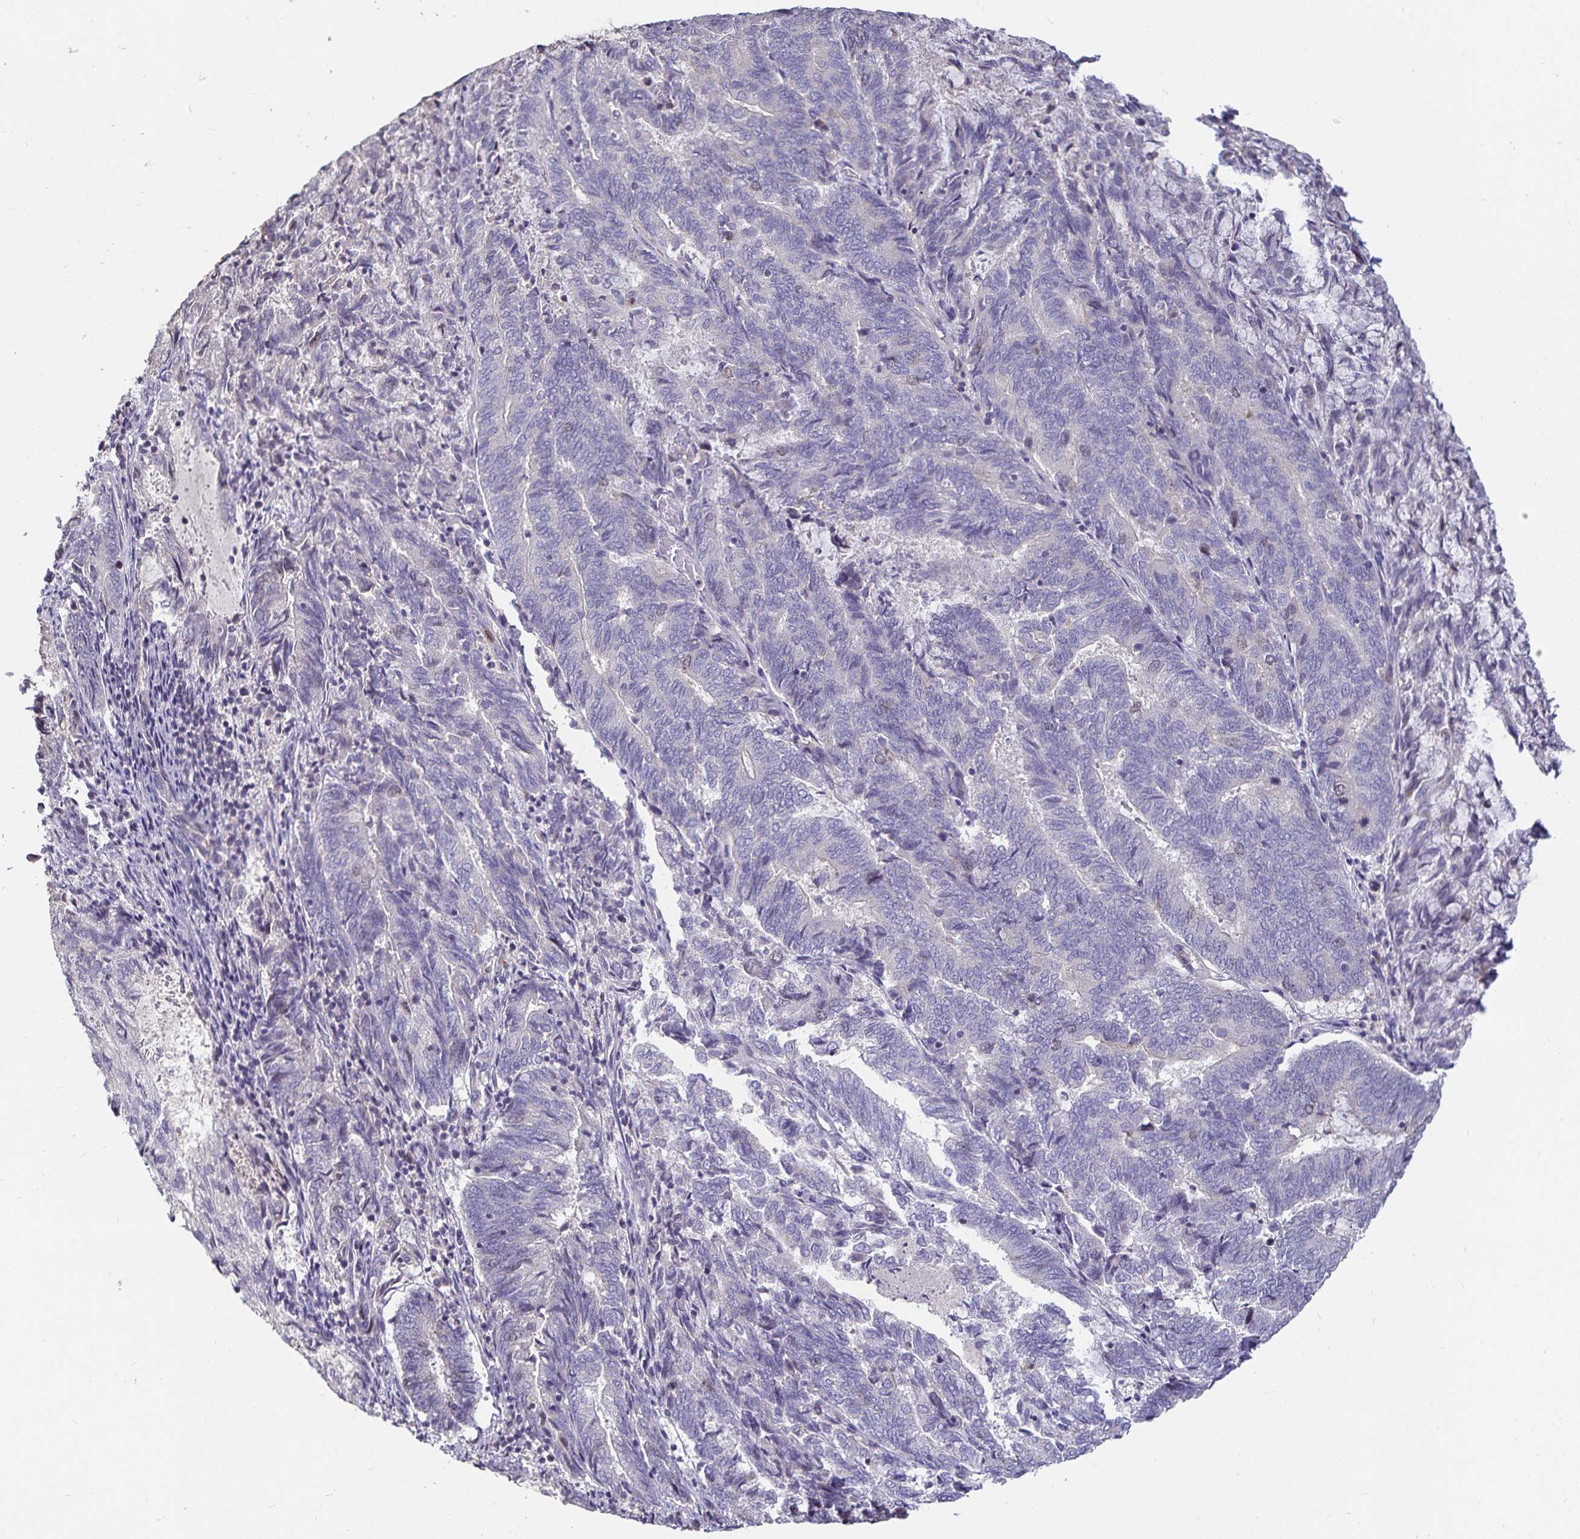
{"staining": {"intensity": "negative", "quantity": "none", "location": "none"}, "tissue": "endometrial cancer", "cell_type": "Tumor cells", "image_type": "cancer", "snomed": [{"axis": "morphology", "description": "Adenocarcinoma, NOS"}, {"axis": "topography", "description": "Endometrium"}], "caption": "A photomicrograph of human adenocarcinoma (endometrial) is negative for staining in tumor cells. Brightfield microscopy of IHC stained with DAB (3,3'-diaminobenzidine) (brown) and hematoxylin (blue), captured at high magnification.", "gene": "ANLN", "patient": {"sex": "female", "age": 80}}